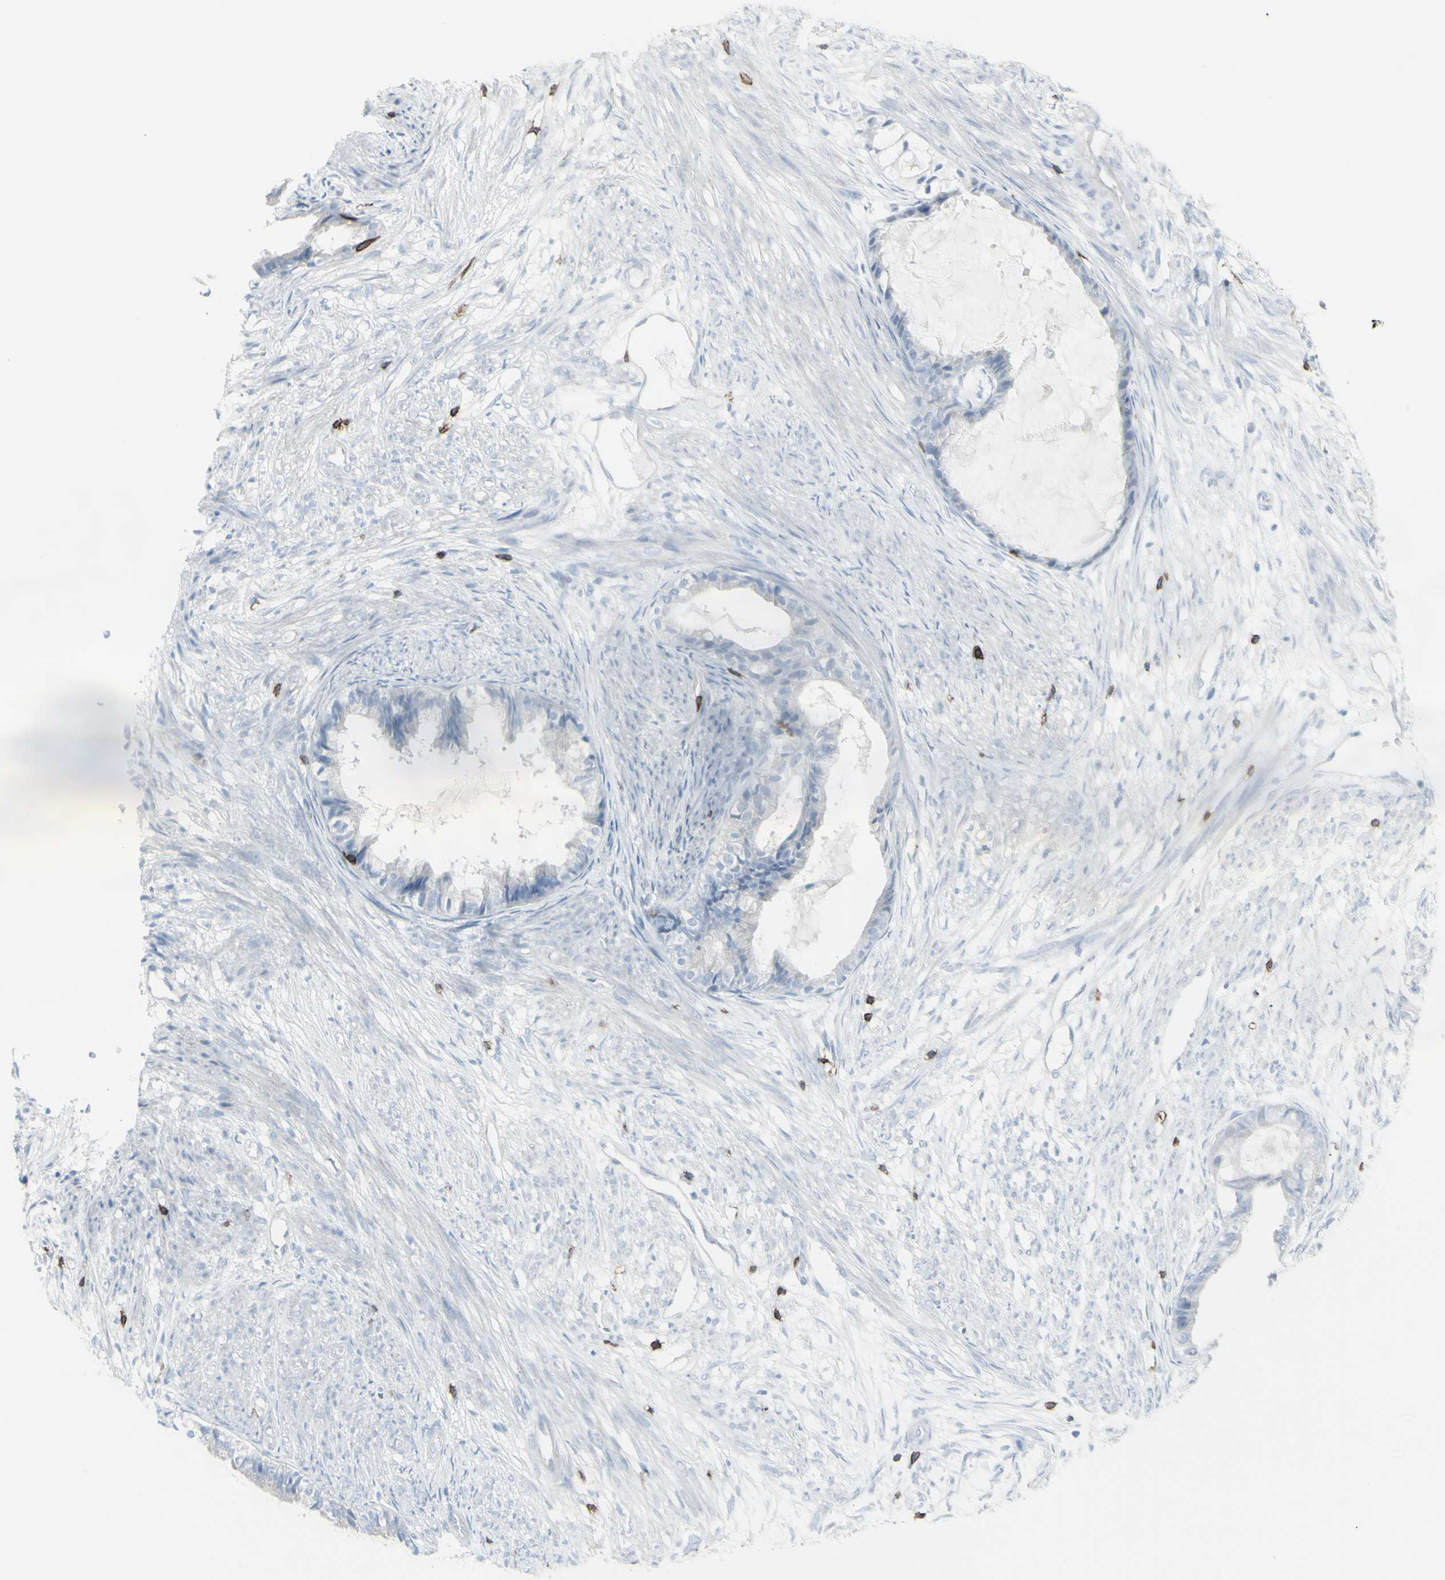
{"staining": {"intensity": "negative", "quantity": "none", "location": "none"}, "tissue": "cervical cancer", "cell_type": "Tumor cells", "image_type": "cancer", "snomed": [{"axis": "morphology", "description": "Normal tissue, NOS"}, {"axis": "morphology", "description": "Adenocarcinoma, NOS"}, {"axis": "topography", "description": "Cervix"}, {"axis": "topography", "description": "Endometrium"}], "caption": "Protein analysis of cervical cancer (adenocarcinoma) demonstrates no significant expression in tumor cells.", "gene": "CD247", "patient": {"sex": "female", "age": 86}}